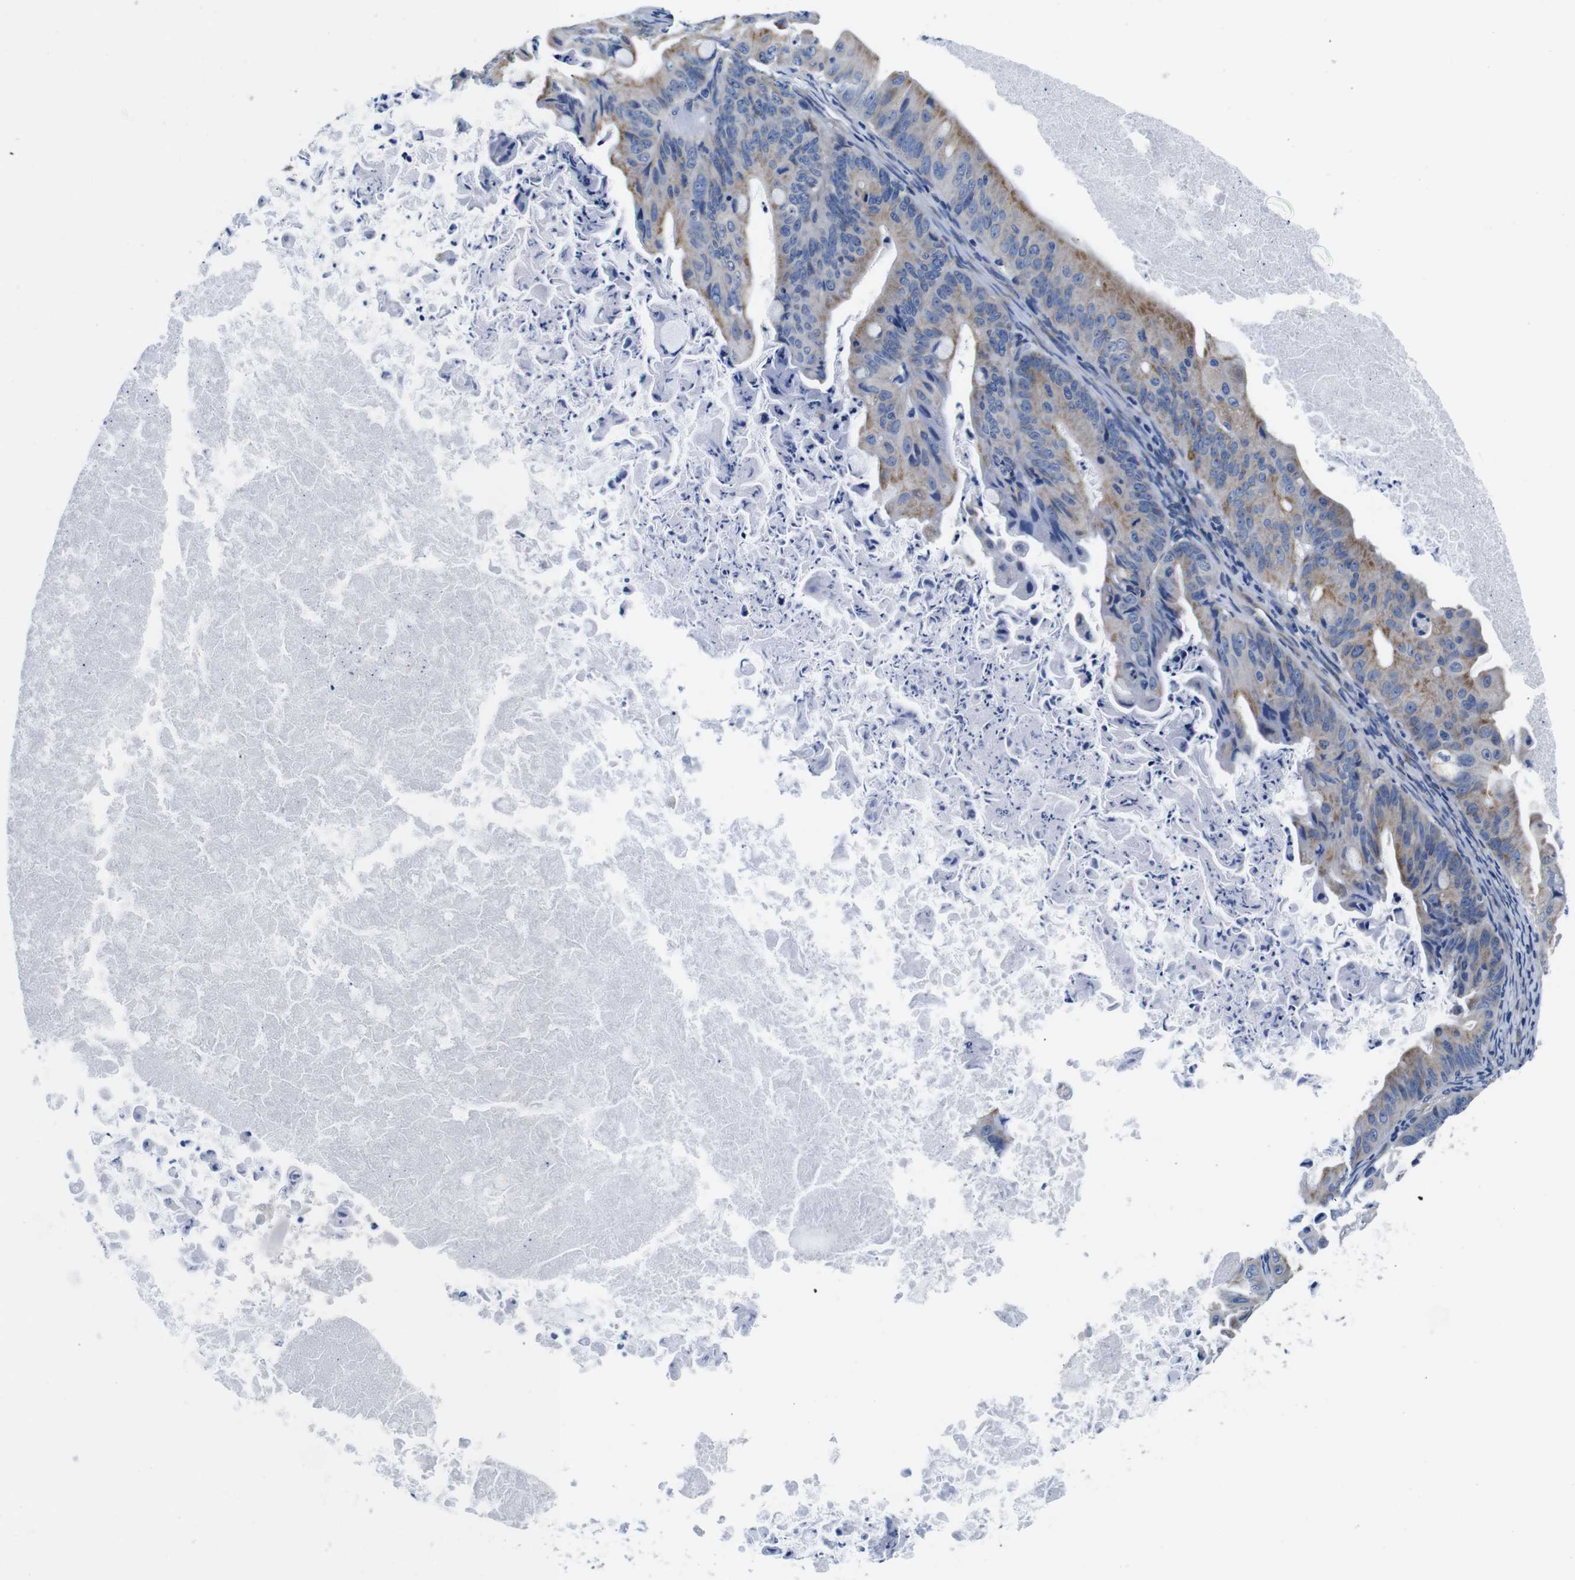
{"staining": {"intensity": "weak", "quantity": "25%-75%", "location": "cytoplasmic/membranous"}, "tissue": "ovarian cancer", "cell_type": "Tumor cells", "image_type": "cancer", "snomed": [{"axis": "morphology", "description": "Cystadenocarcinoma, mucinous, NOS"}, {"axis": "topography", "description": "Ovary"}], "caption": "Ovarian cancer (mucinous cystadenocarcinoma) stained with a brown dye displays weak cytoplasmic/membranous positive positivity in about 25%-75% of tumor cells.", "gene": "SNX19", "patient": {"sex": "female", "age": 37}}